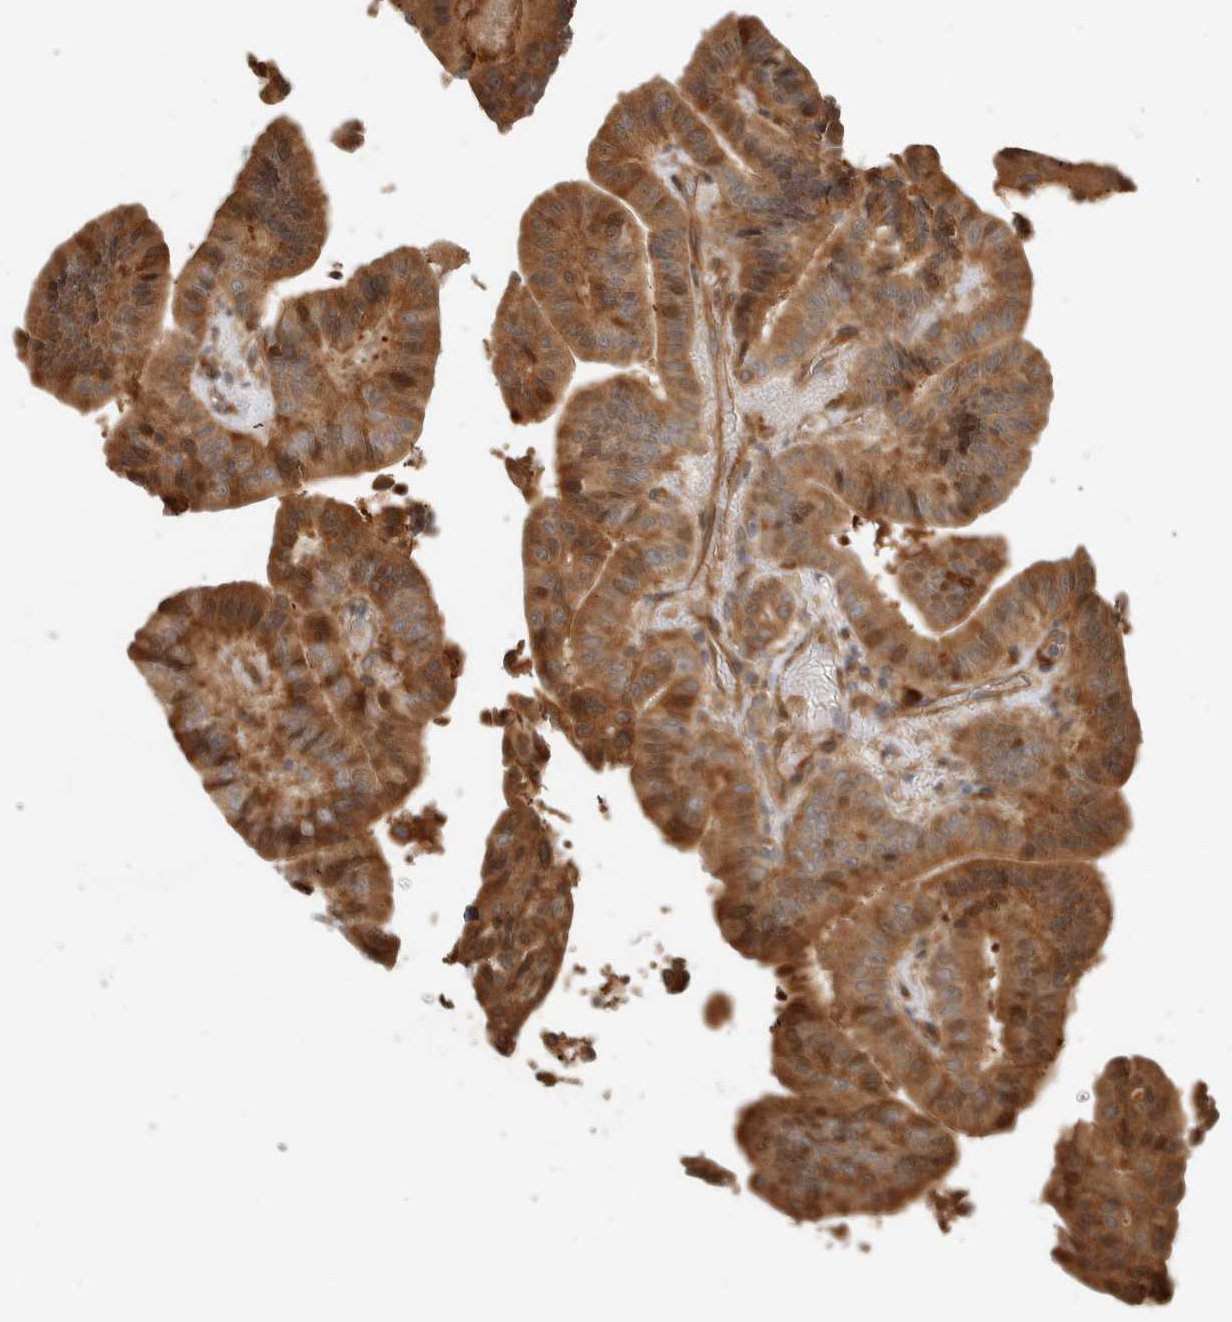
{"staining": {"intensity": "strong", "quantity": ">75%", "location": "cytoplasmic/membranous"}, "tissue": "thyroid cancer", "cell_type": "Tumor cells", "image_type": "cancer", "snomed": [{"axis": "morphology", "description": "Papillary adenocarcinoma, NOS"}, {"axis": "topography", "description": "Thyroid gland"}], "caption": "Protein staining of papillary adenocarcinoma (thyroid) tissue reveals strong cytoplasmic/membranous positivity in about >75% of tumor cells.", "gene": "SIPA1L2", "patient": {"sex": "male", "age": 33}}